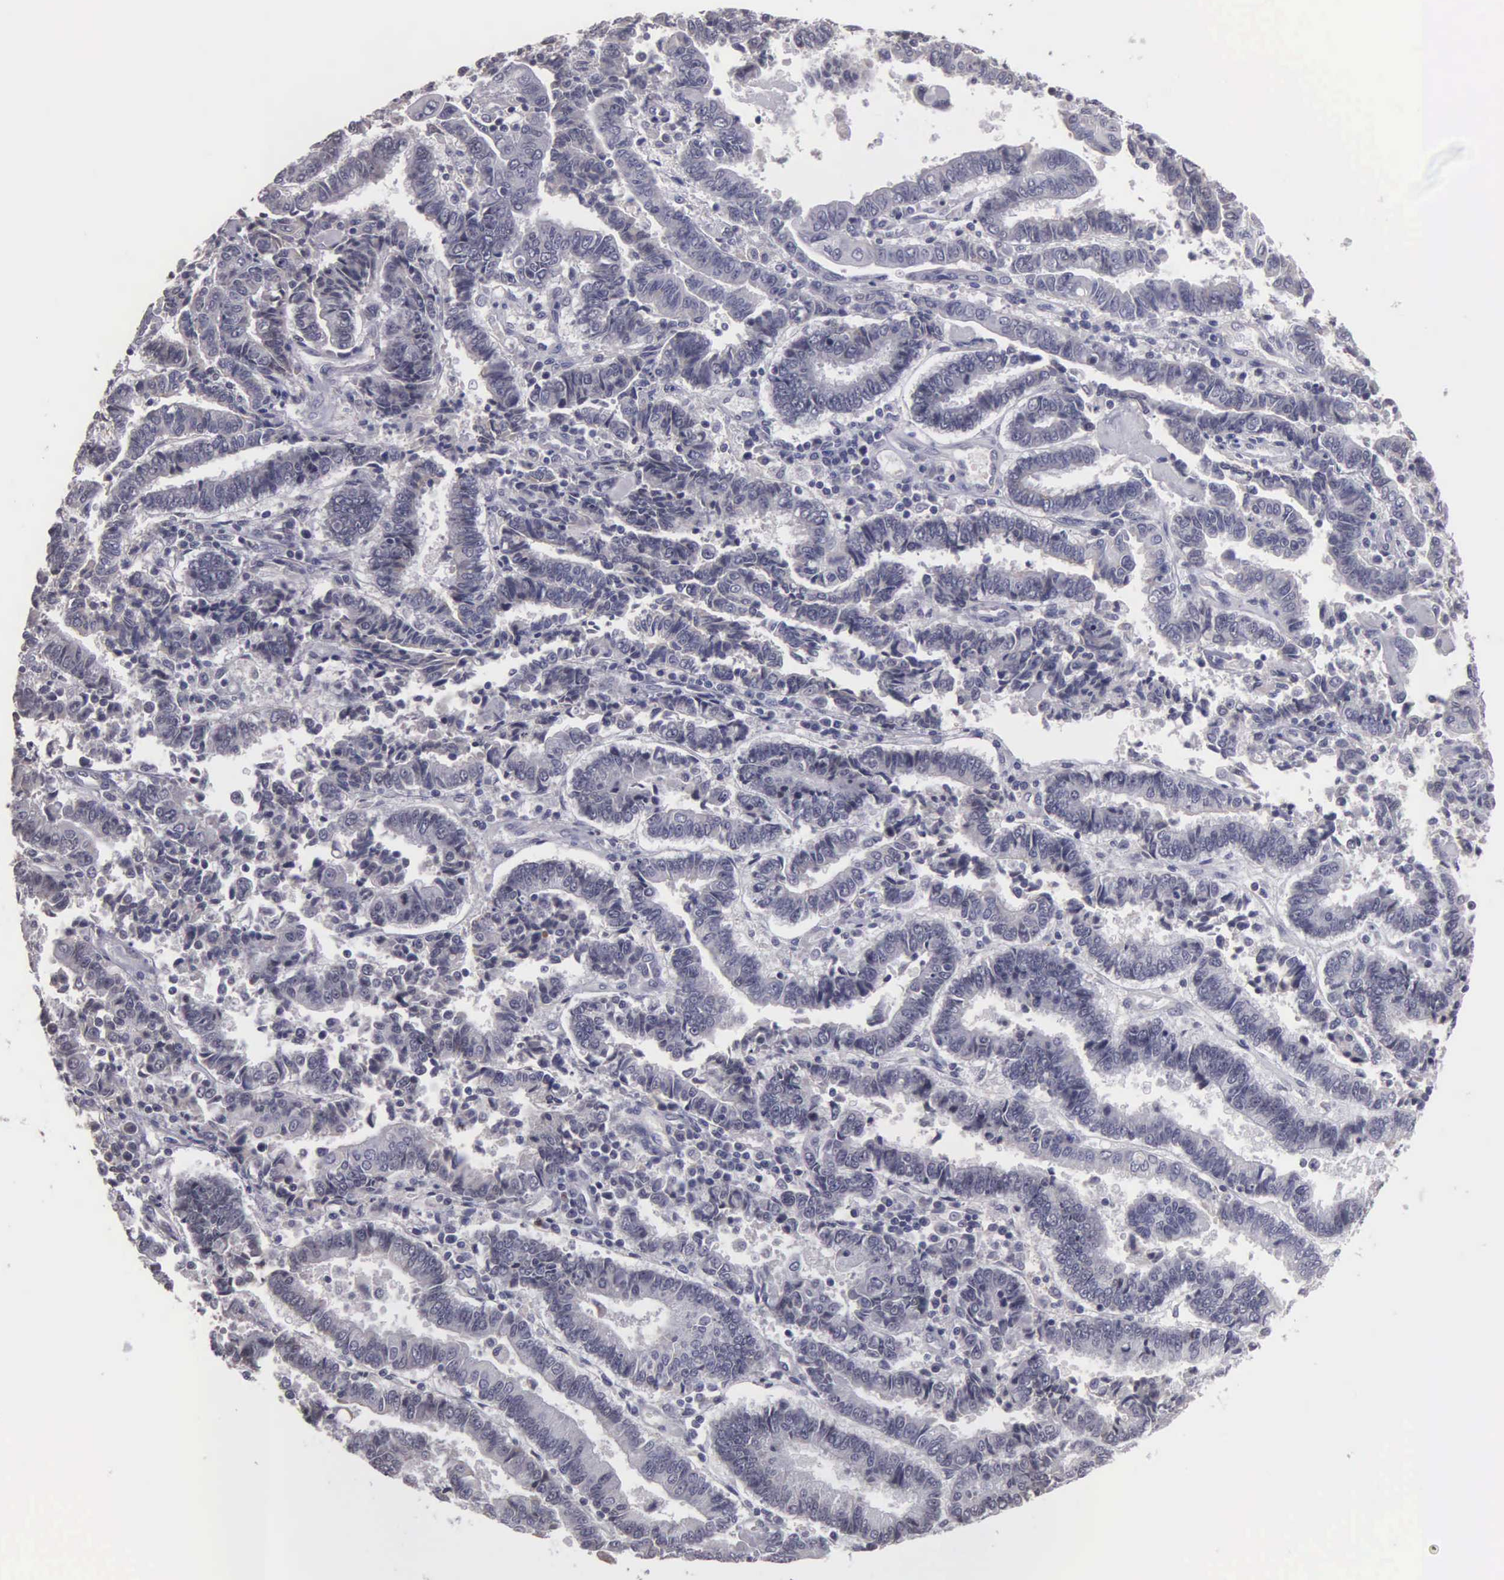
{"staining": {"intensity": "negative", "quantity": "none", "location": "none"}, "tissue": "endometrial cancer", "cell_type": "Tumor cells", "image_type": "cancer", "snomed": [{"axis": "morphology", "description": "Adenocarcinoma, NOS"}, {"axis": "topography", "description": "Endometrium"}], "caption": "Image shows no significant protein staining in tumor cells of endometrial cancer (adenocarcinoma).", "gene": "BRD1", "patient": {"sex": "female", "age": 75}}